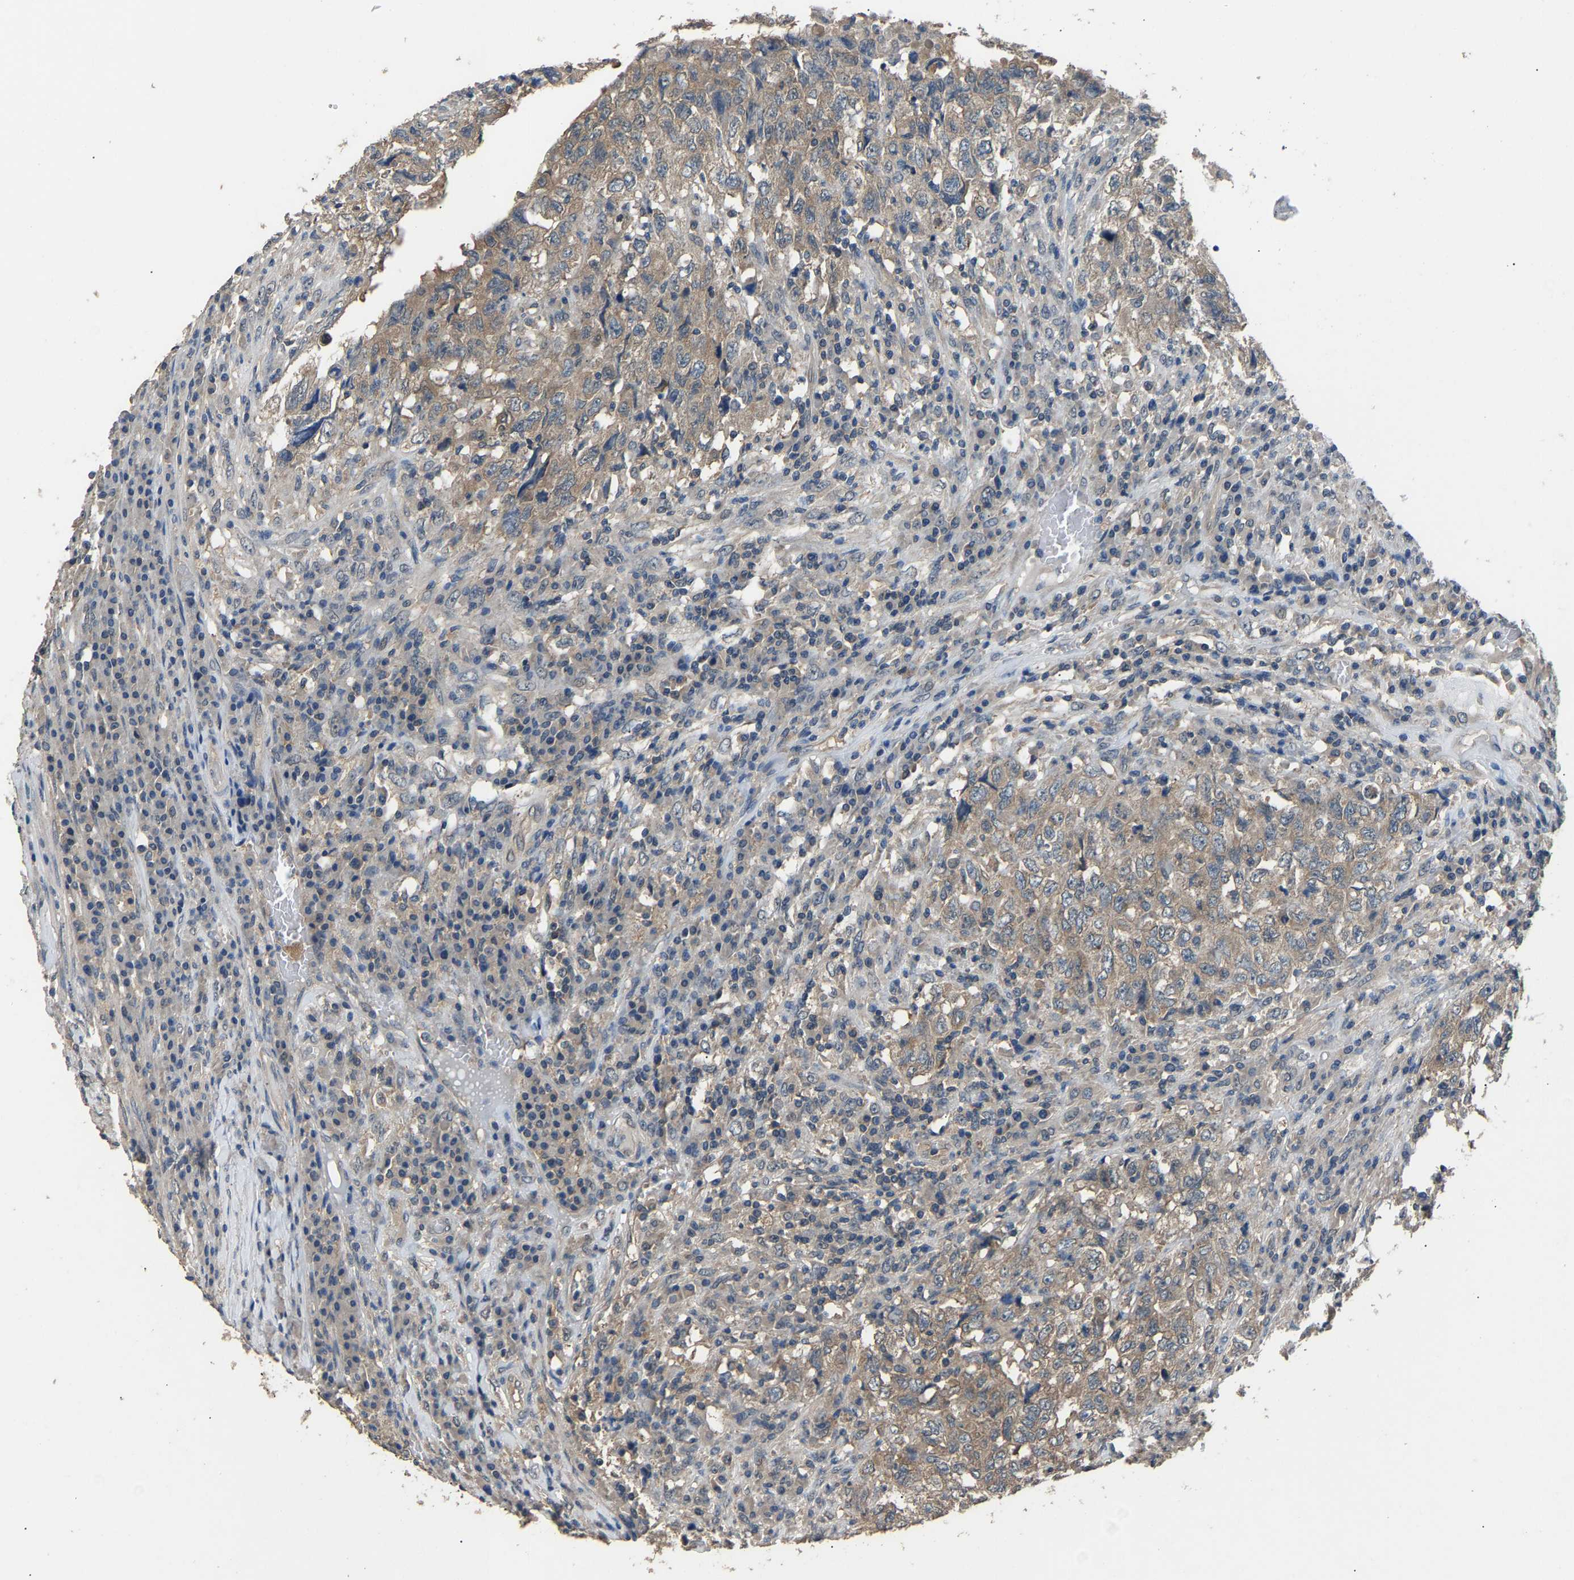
{"staining": {"intensity": "weak", "quantity": "25%-75%", "location": "cytoplasmic/membranous"}, "tissue": "testis cancer", "cell_type": "Tumor cells", "image_type": "cancer", "snomed": [{"axis": "morphology", "description": "Necrosis, NOS"}, {"axis": "morphology", "description": "Carcinoma, Embryonal, NOS"}, {"axis": "topography", "description": "Testis"}], "caption": "IHC (DAB (3,3'-diaminobenzidine)) staining of testis cancer displays weak cytoplasmic/membranous protein positivity in about 25%-75% of tumor cells. The staining is performed using DAB (3,3'-diaminobenzidine) brown chromogen to label protein expression. The nuclei are counter-stained blue using hematoxylin.", "gene": "ABCC9", "patient": {"sex": "male", "age": 19}}